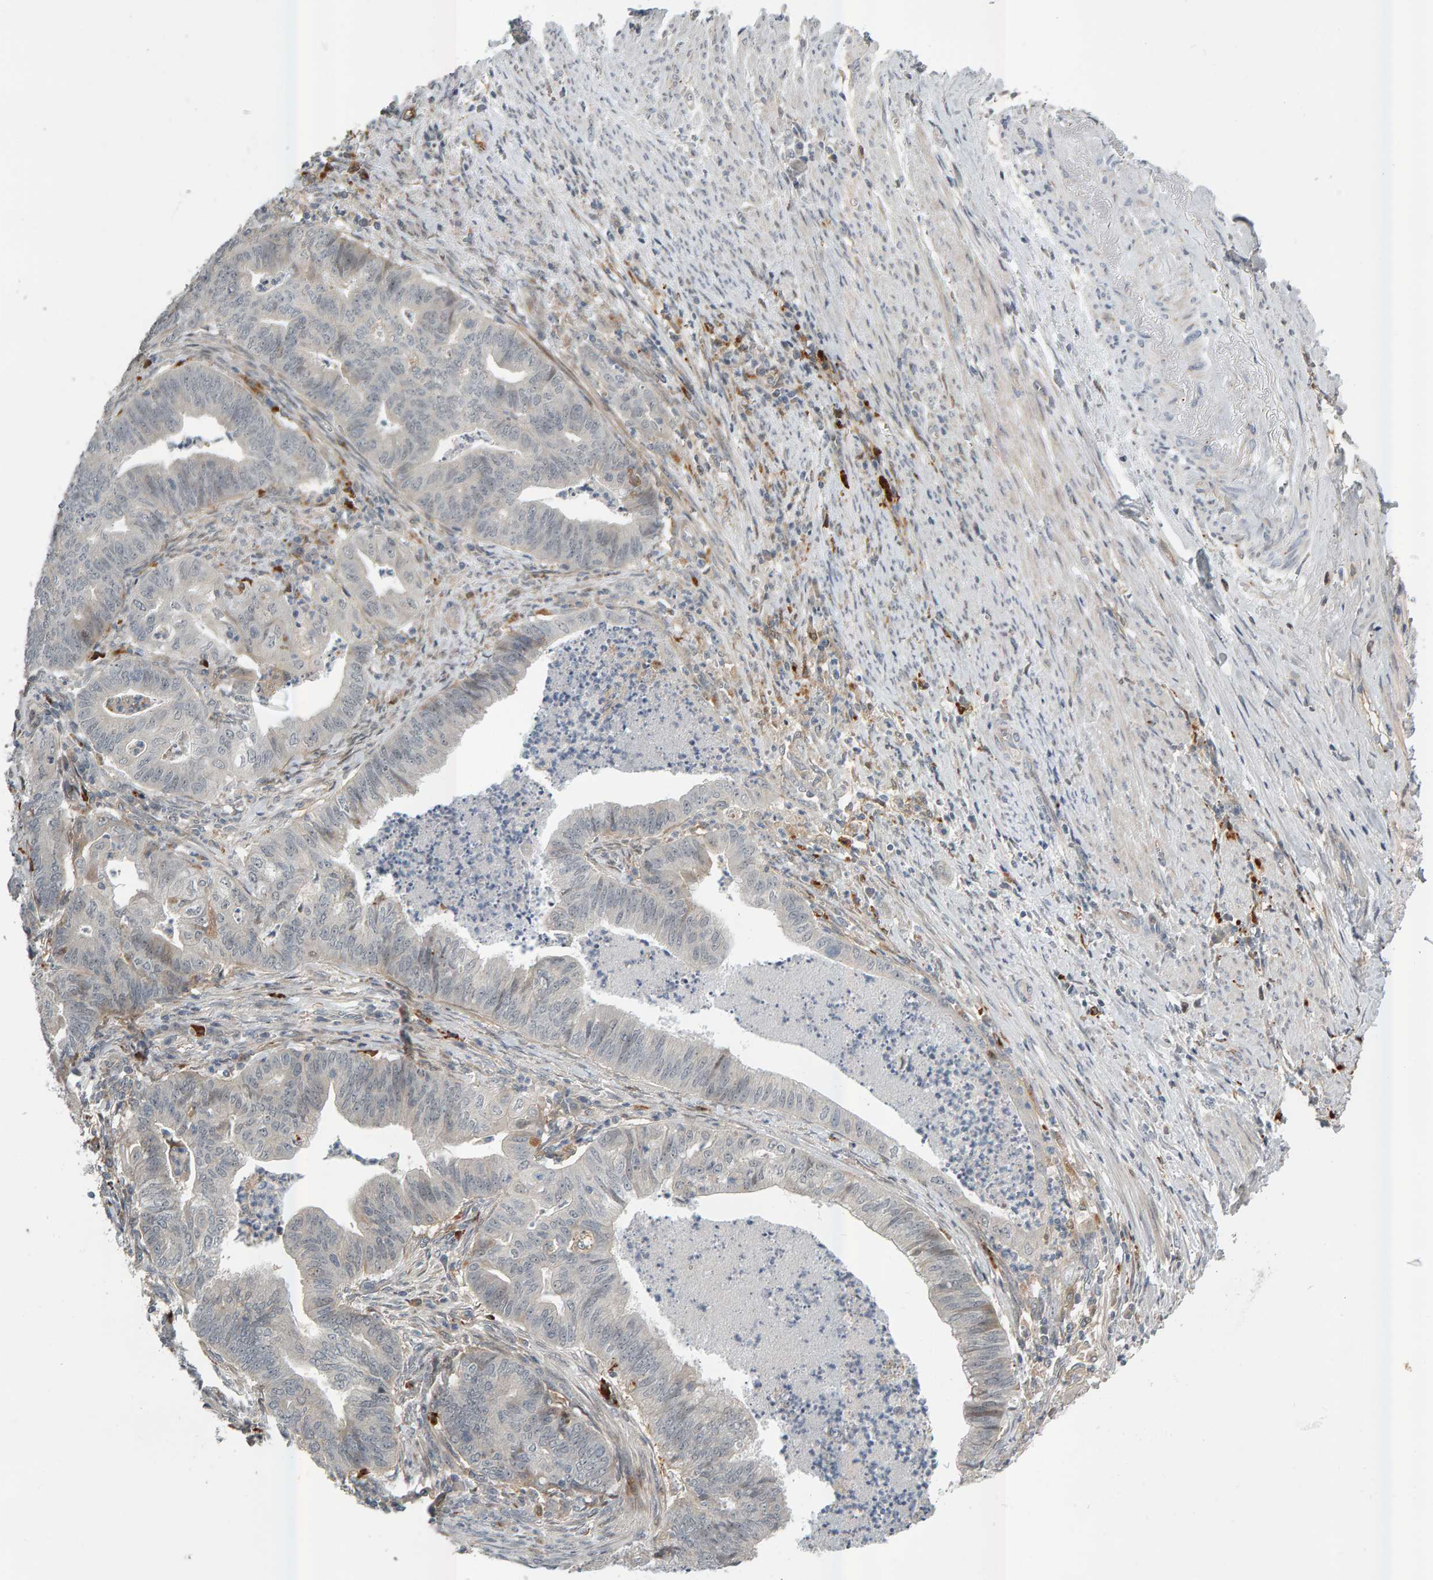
{"staining": {"intensity": "negative", "quantity": "none", "location": "none"}, "tissue": "endometrial cancer", "cell_type": "Tumor cells", "image_type": "cancer", "snomed": [{"axis": "morphology", "description": "Polyp, NOS"}, {"axis": "morphology", "description": "Adenocarcinoma, NOS"}, {"axis": "morphology", "description": "Adenoma, NOS"}, {"axis": "topography", "description": "Endometrium"}], "caption": "This is an immunohistochemistry micrograph of endometrial polyp. There is no positivity in tumor cells.", "gene": "ZNF160", "patient": {"sex": "female", "age": 79}}